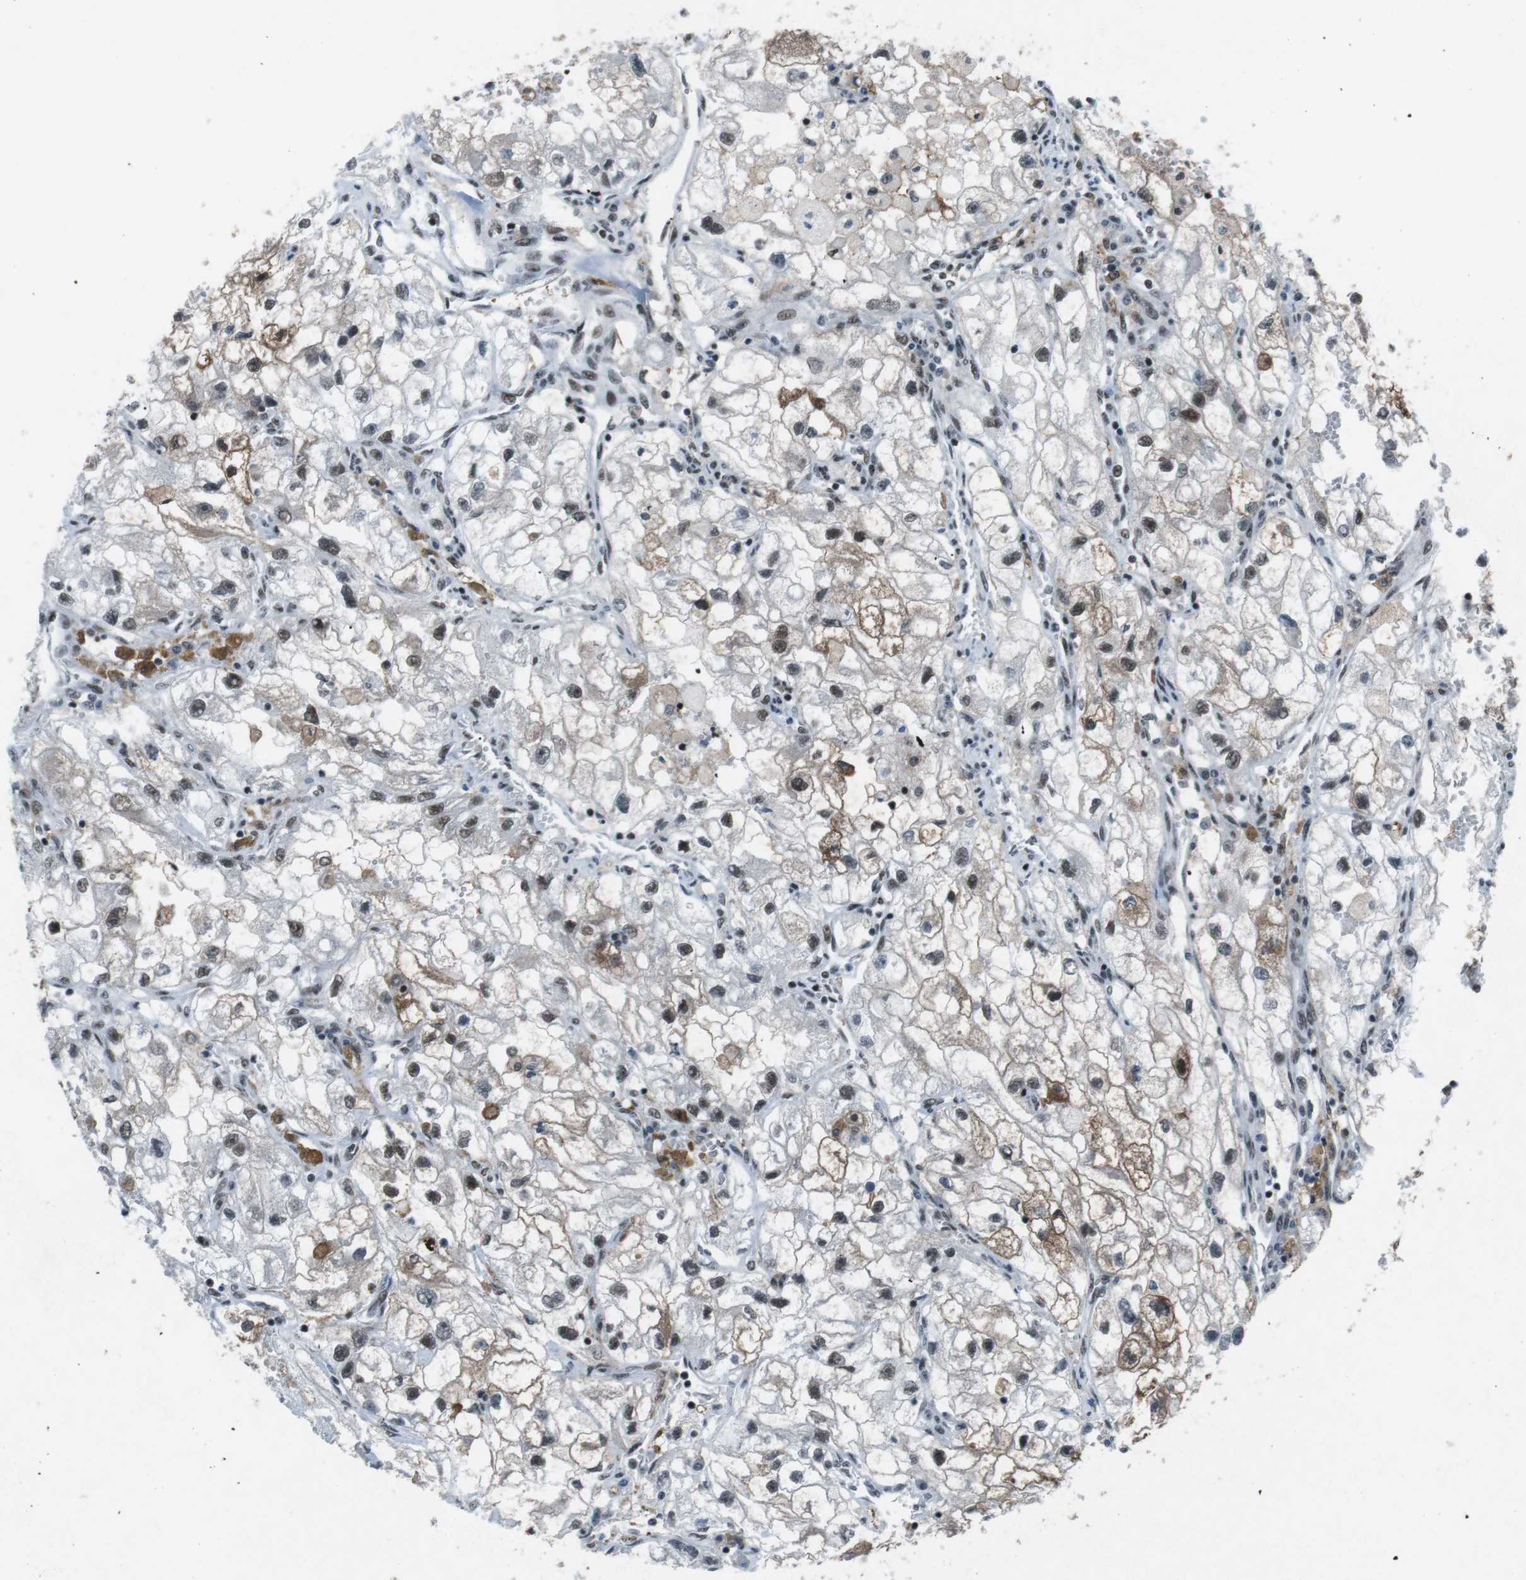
{"staining": {"intensity": "strong", "quantity": ">75%", "location": "nuclear"}, "tissue": "renal cancer", "cell_type": "Tumor cells", "image_type": "cancer", "snomed": [{"axis": "morphology", "description": "Adenocarcinoma, NOS"}, {"axis": "topography", "description": "Kidney"}], "caption": "Strong nuclear expression is identified in about >75% of tumor cells in renal cancer. (Stains: DAB in brown, nuclei in blue, Microscopy: brightfield microscopy at high magnification).", "gene": "TAF1", "patient": {"sex": "female", "age": 70}}